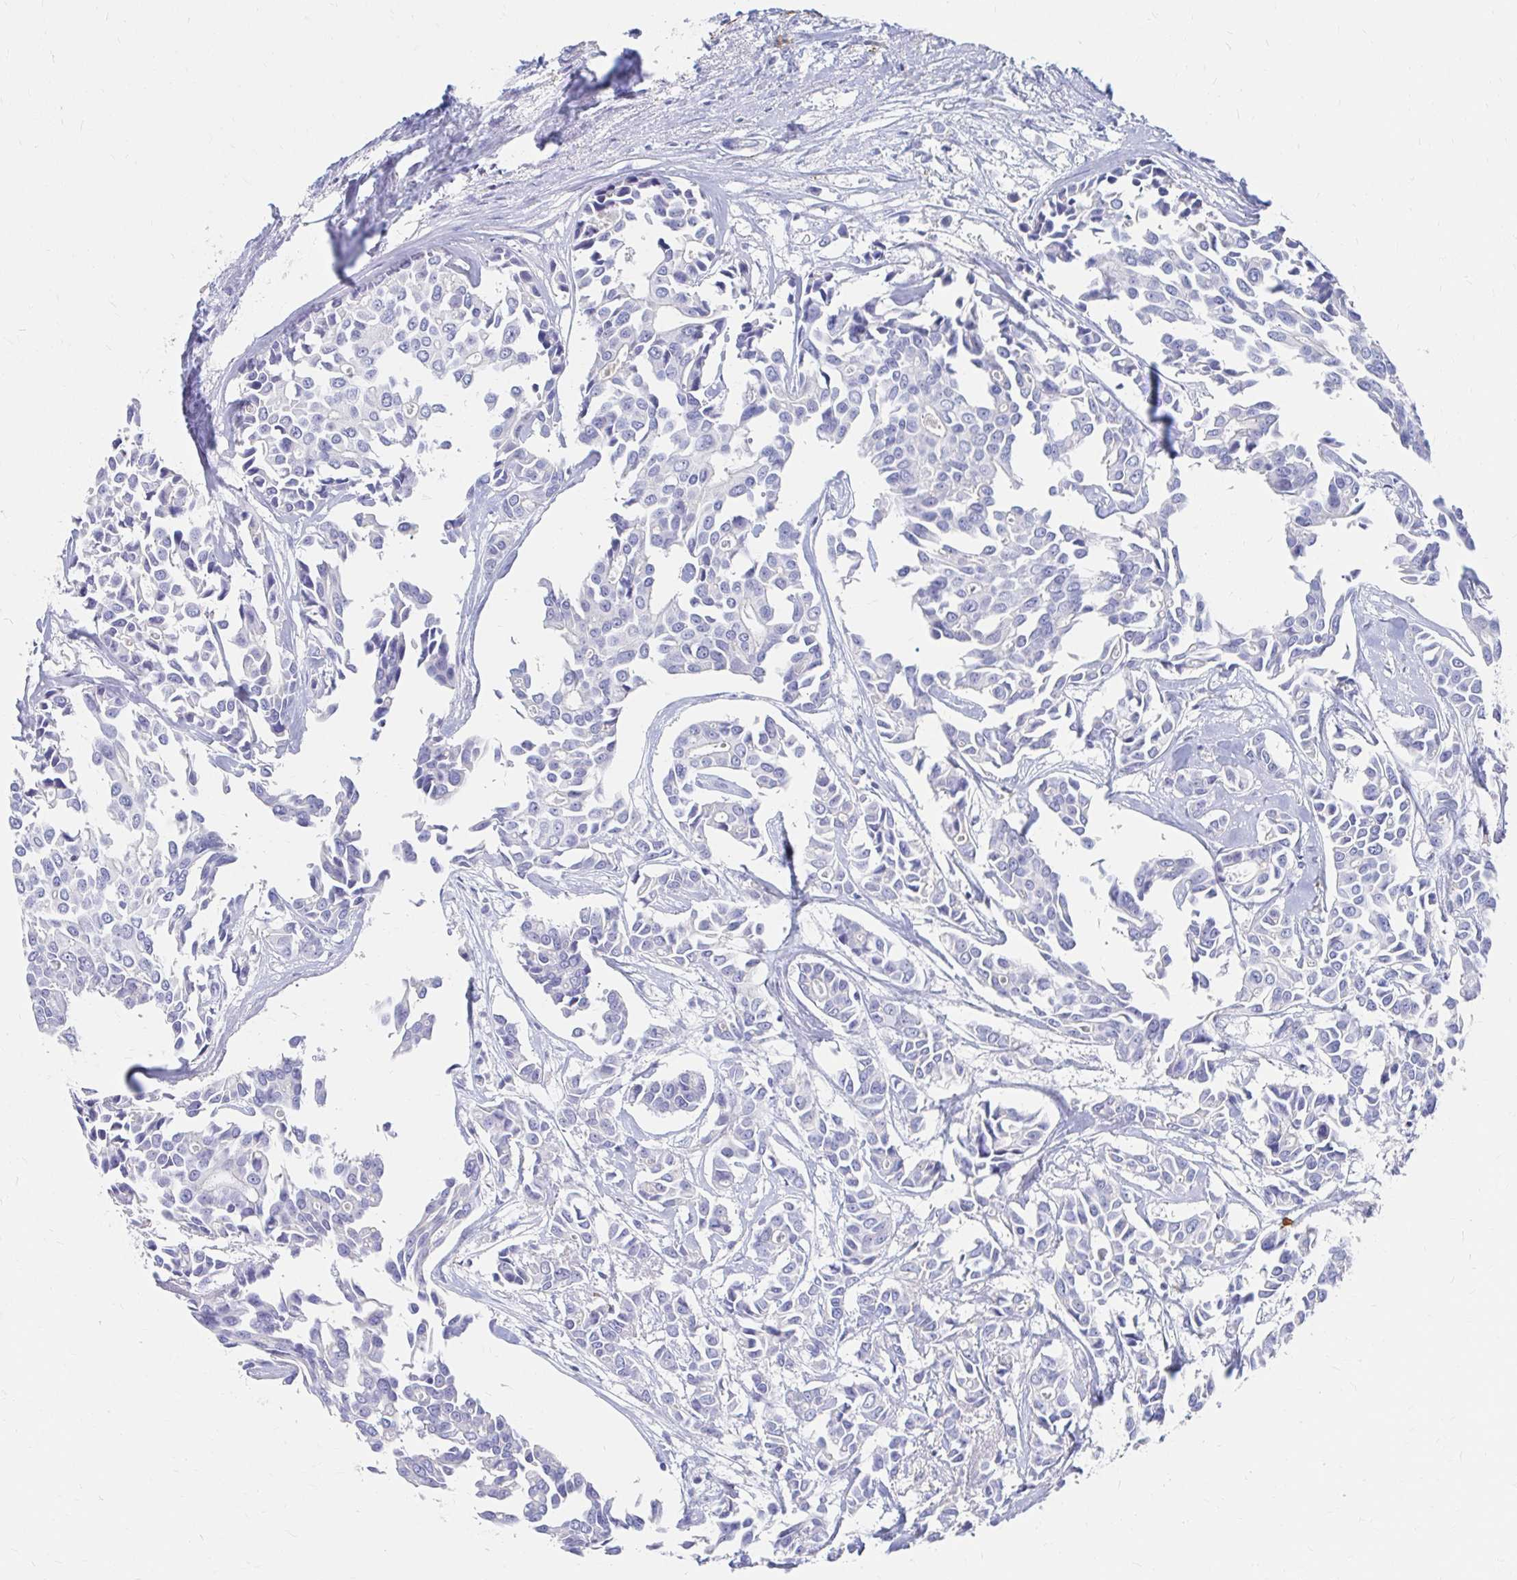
{"staining": {"intensity": "negative", "quantity": "none", "location": "none"}, "tissue": "breast cancer", "cell_type": "Tumor cells", "image_type": "cancer", "snomed": [{"axis": "morphology", "description": "Duct carcinoma"}, {"axis": "topography", "description": "Breast"}], "caption": "A histopathology image of human breast invasive ductal carcinoma is negative for staining in tumor cells.", "gene": "LAMC3", "patient": {"sex": "female", "age": 54}}